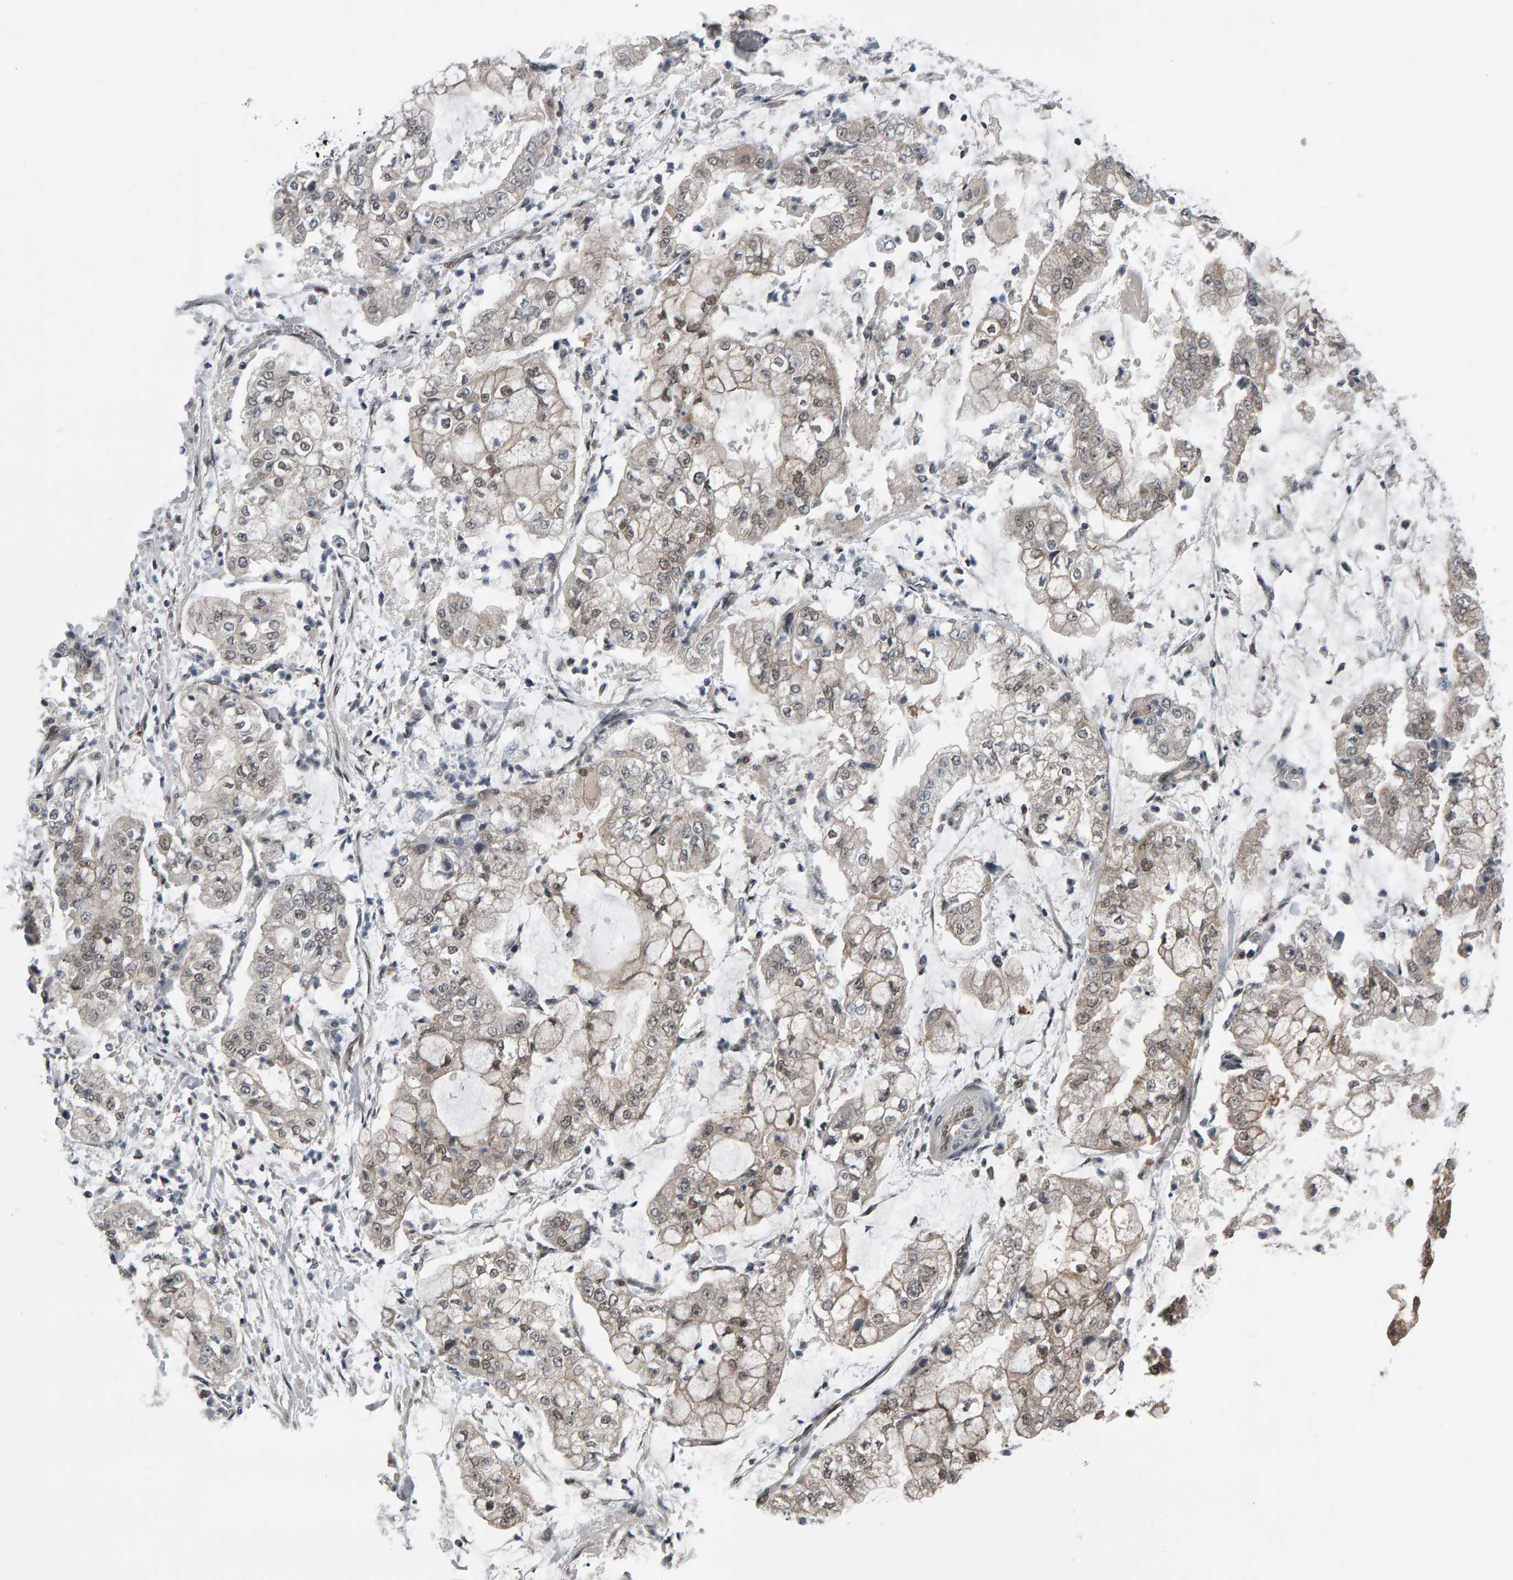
{"staining": {"intensity": "weak", "quantity": "<25%", "location": "cytoplasmic/membranous"}, "tissue": "stomach cancer", "cell_type": "Tumor cells", "image_type": "cancer", "snomed": [{"axis": "morphology", "description": "Adenocarcinoma, NOS"}, {"axis": "topography", "description": "Stomach"}], "caption": "Human stomach cancer (adenocarcinoma) stained for a protein using IHC shows no positivity in tumor cells.", "gene": "COASY", "patient": {"sex": "male", "age": 76}}